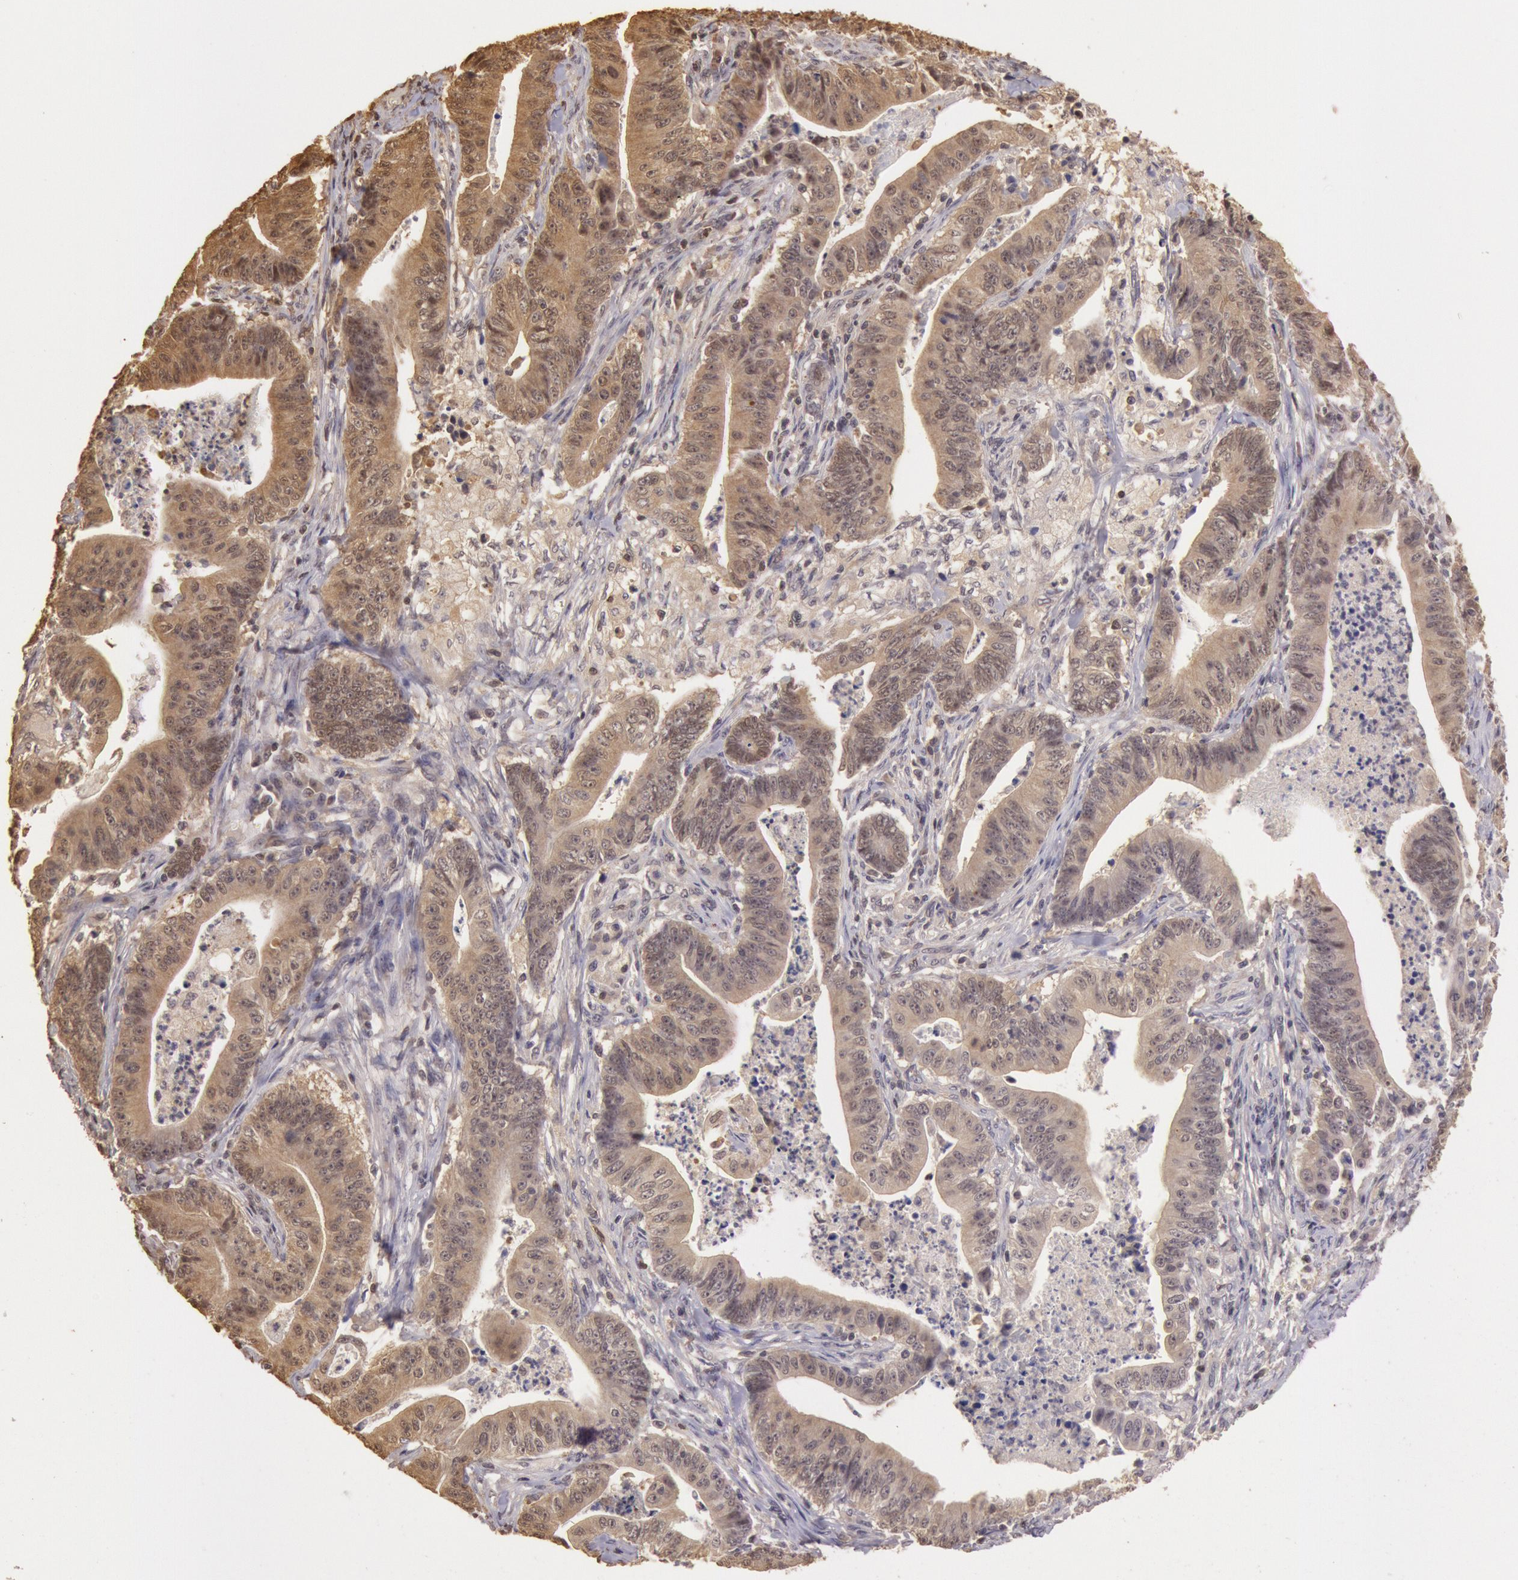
{"staining": {"intensity": "weak", "quantity": ">75%", "location": "cytoplasmic/membranous,nuclear"}, "tissue": "stomach cancer", "cell_type": "Tumor cells", "image_type": "cancer", "snomed": [{"axis": "morphology", "description": "Adenocarcinoma, NOS"}, {"axis": "topography", "description": "Stomach, lower"}], "caption": "Immunohistochemical staining of human stomach cancer (adenocarcinoma) reveals weak cytoplasmic/membranous and nuclear protein staining in about >75% of tumor cells.", "gene": "SOD1", "patient": {"sex": "female", "age": 86}}